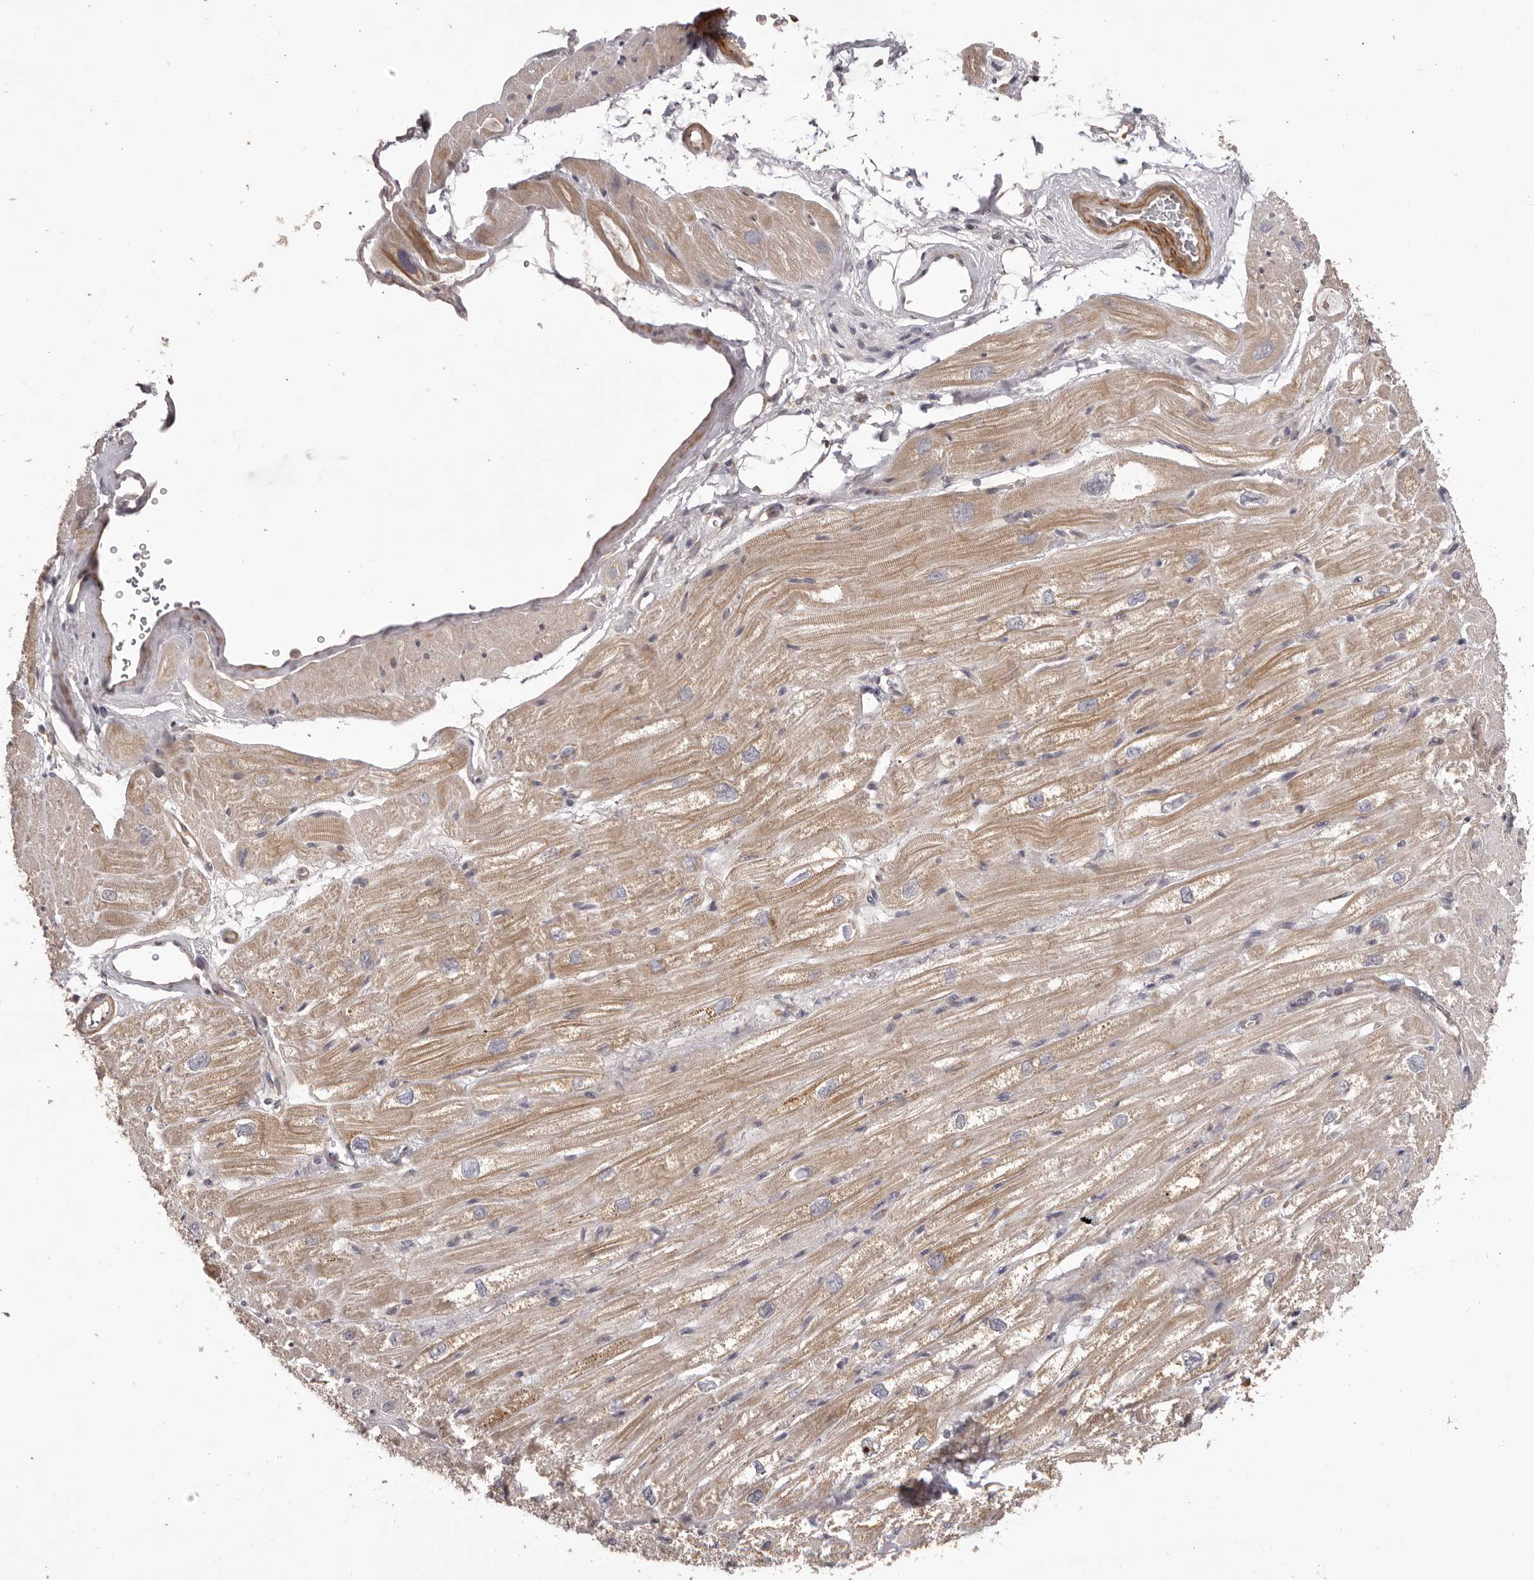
{"staining": {"intensity": "weak", "quantity": ">75%", "location": "cytoplasmic/membranous"}, "tissue": "heart muscle", "cell_type": "Cardiomyocytes", "image_type": "normal", "snomed": [{"axis": "morphology", "description": "Normal tissue, NOS"}, {"axis": "topography", "description": "Heart"}], "caption": "Protein analysis of benign heart muscle exhibits weak cytoplasmic/membranous positivity in about >75% of cardiomyocytes. The protein of interest is shown in brown color, while the nuclei are stained blue.", "gene": "HRH1", "patient": {"sex": "male", "age": 50}}